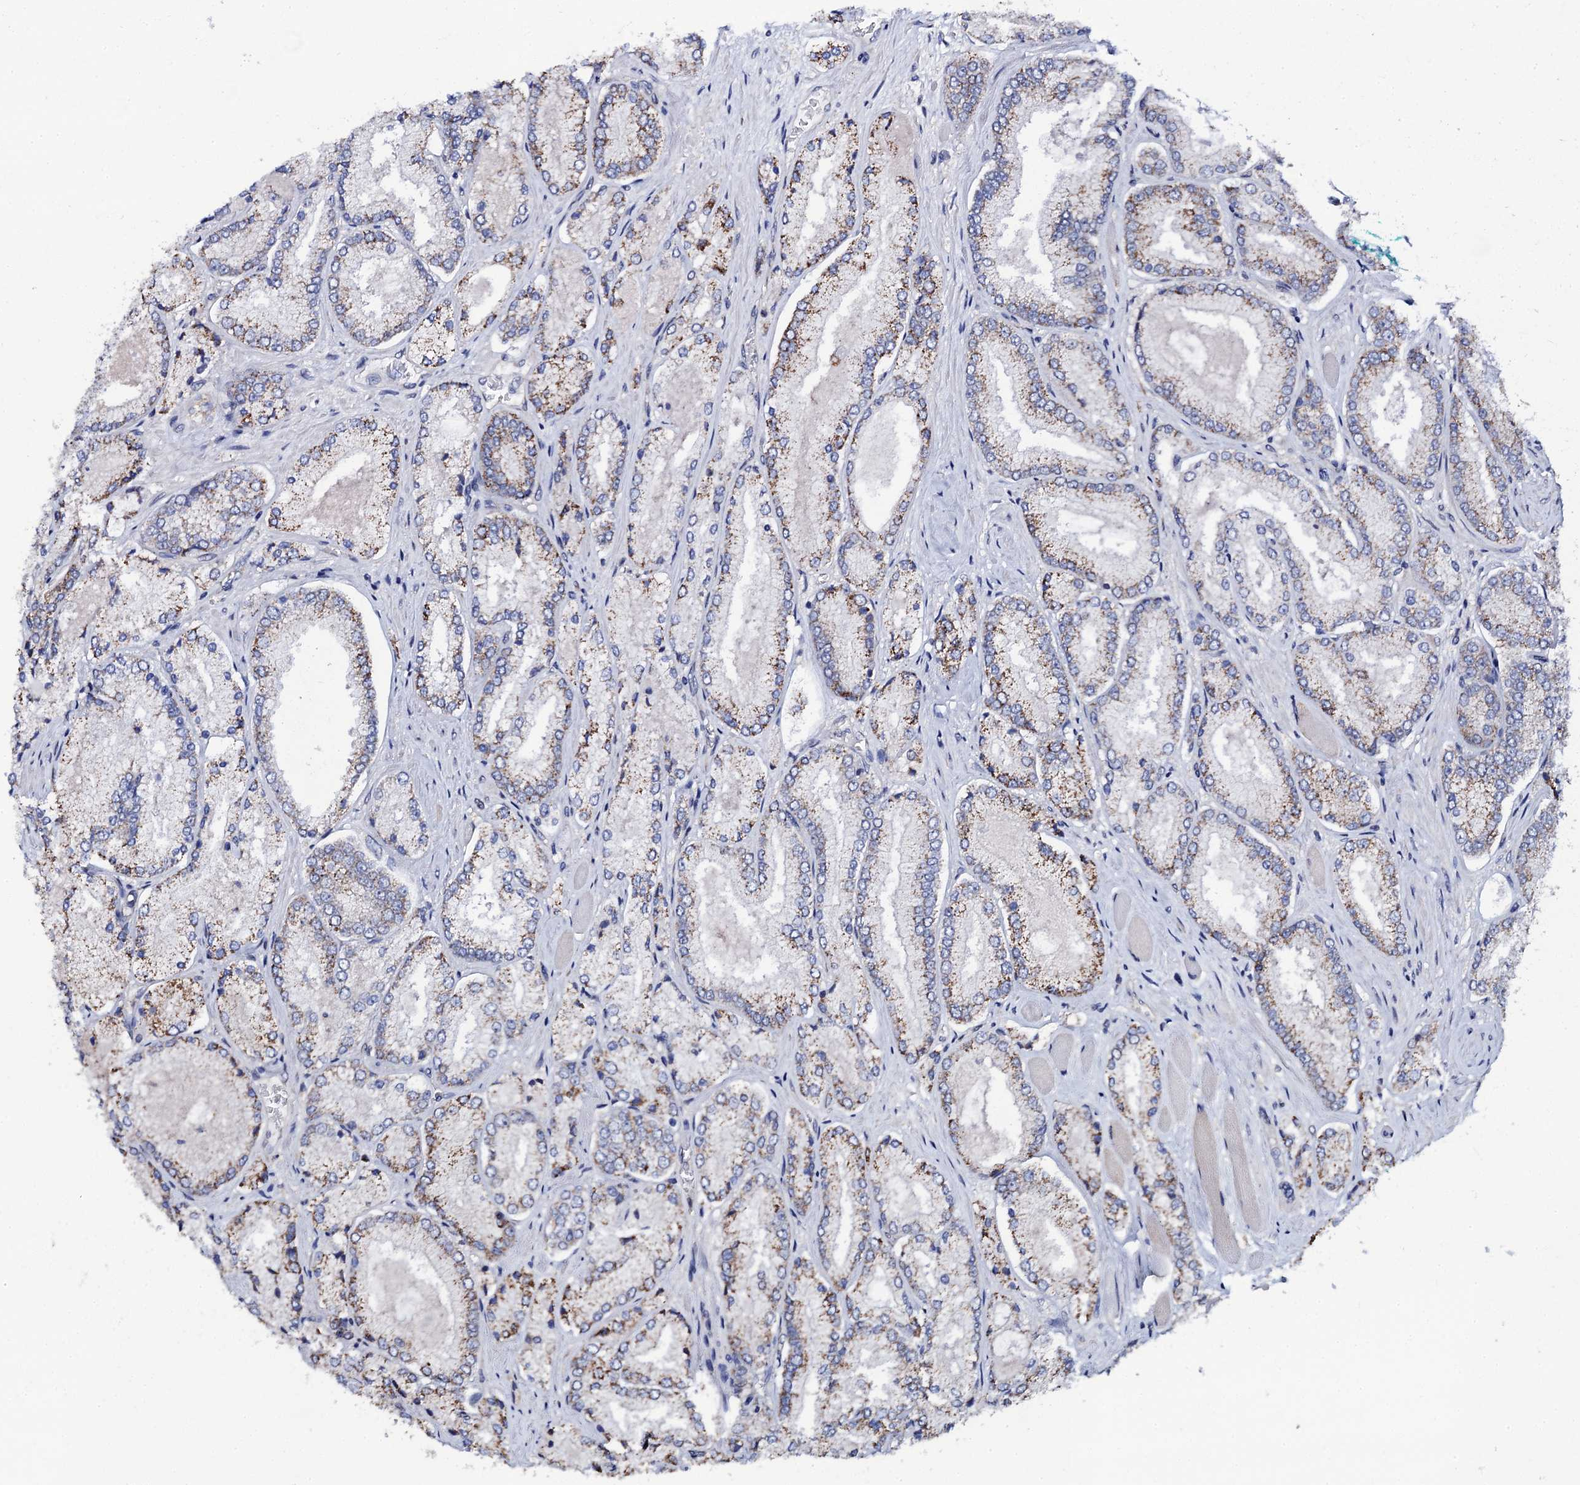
{"staining": {"intensity": "moderate", "quantity": ">75%", "location": "cytoplasmic/membranous"}, "tissue": "prostate cancer", "cell_type": "Tumor cells", "image_type": "cancer", "snomed": [{"axis": "morphology", "description": "Adenocarcinoma, Low grade"}, {"axis": "topography", "description": "Prostate"}], "caption": "This image demonstrates immunohistochemistry staining of adenocarcinoma (low-grade) (prostate), with medium moderate cytoplasmic/membranous positivity in about >75% of tumor cells.", "gene": "PTCD3", "patient": {"sex": "male", "age": 74}}